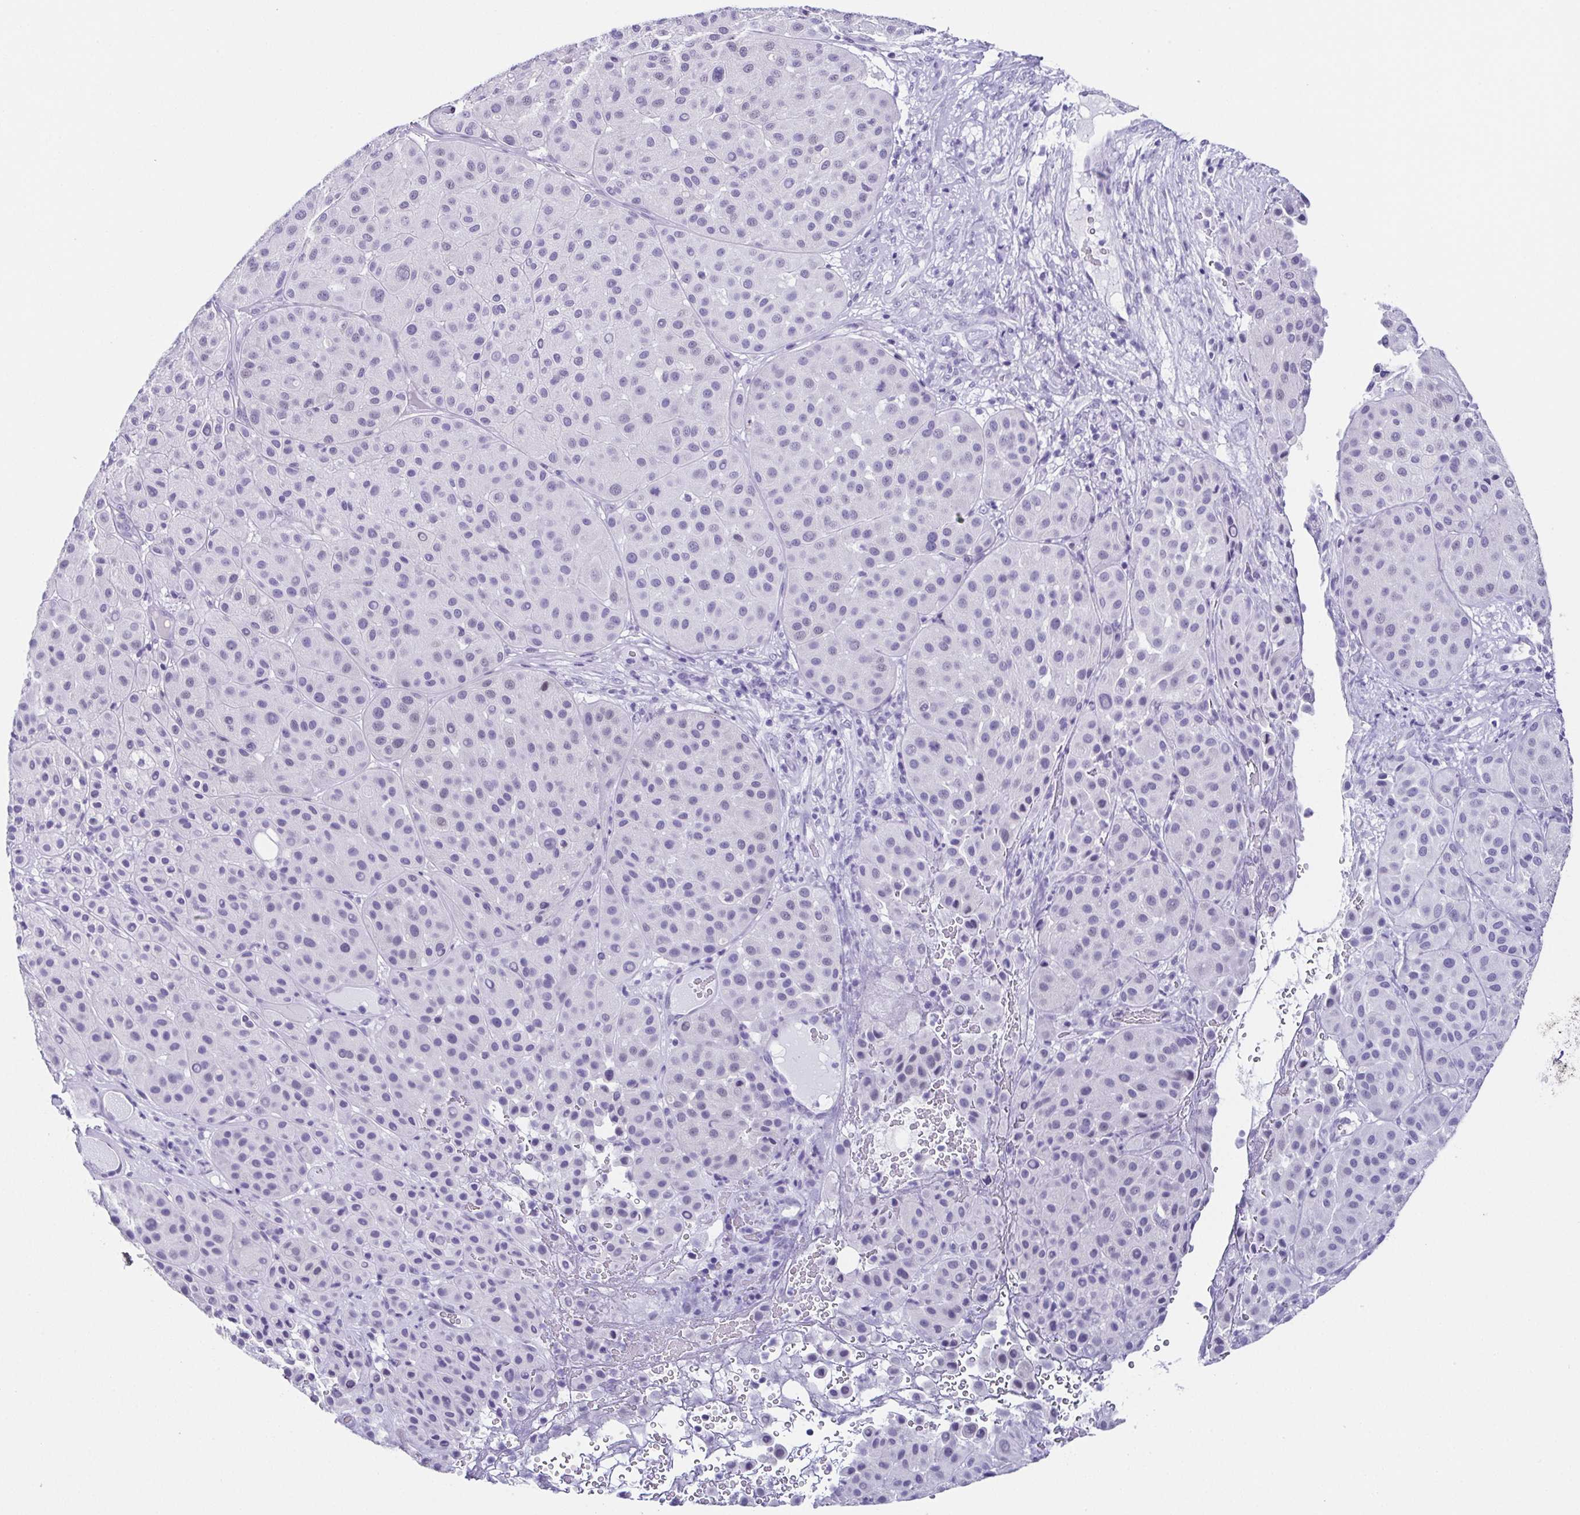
{"staining": {"intensity": "negative", "quantity": "none", "location": "none"}, "tissue": "melanoma", "cell_type": "Tumor cells", "image_type": "cancer", "snomed": [{"axis": "morphology", "description": "Malignant melanoma, Metastatic site"}, {"axis": "topography", "description": "Smooth muscle"}], "caption": "The histopathology image displays no staining of tumor cells in malignant melanoma (metastatic site).", "gene": "ESX1", "patient": {"sex": "male", "age": 41}}